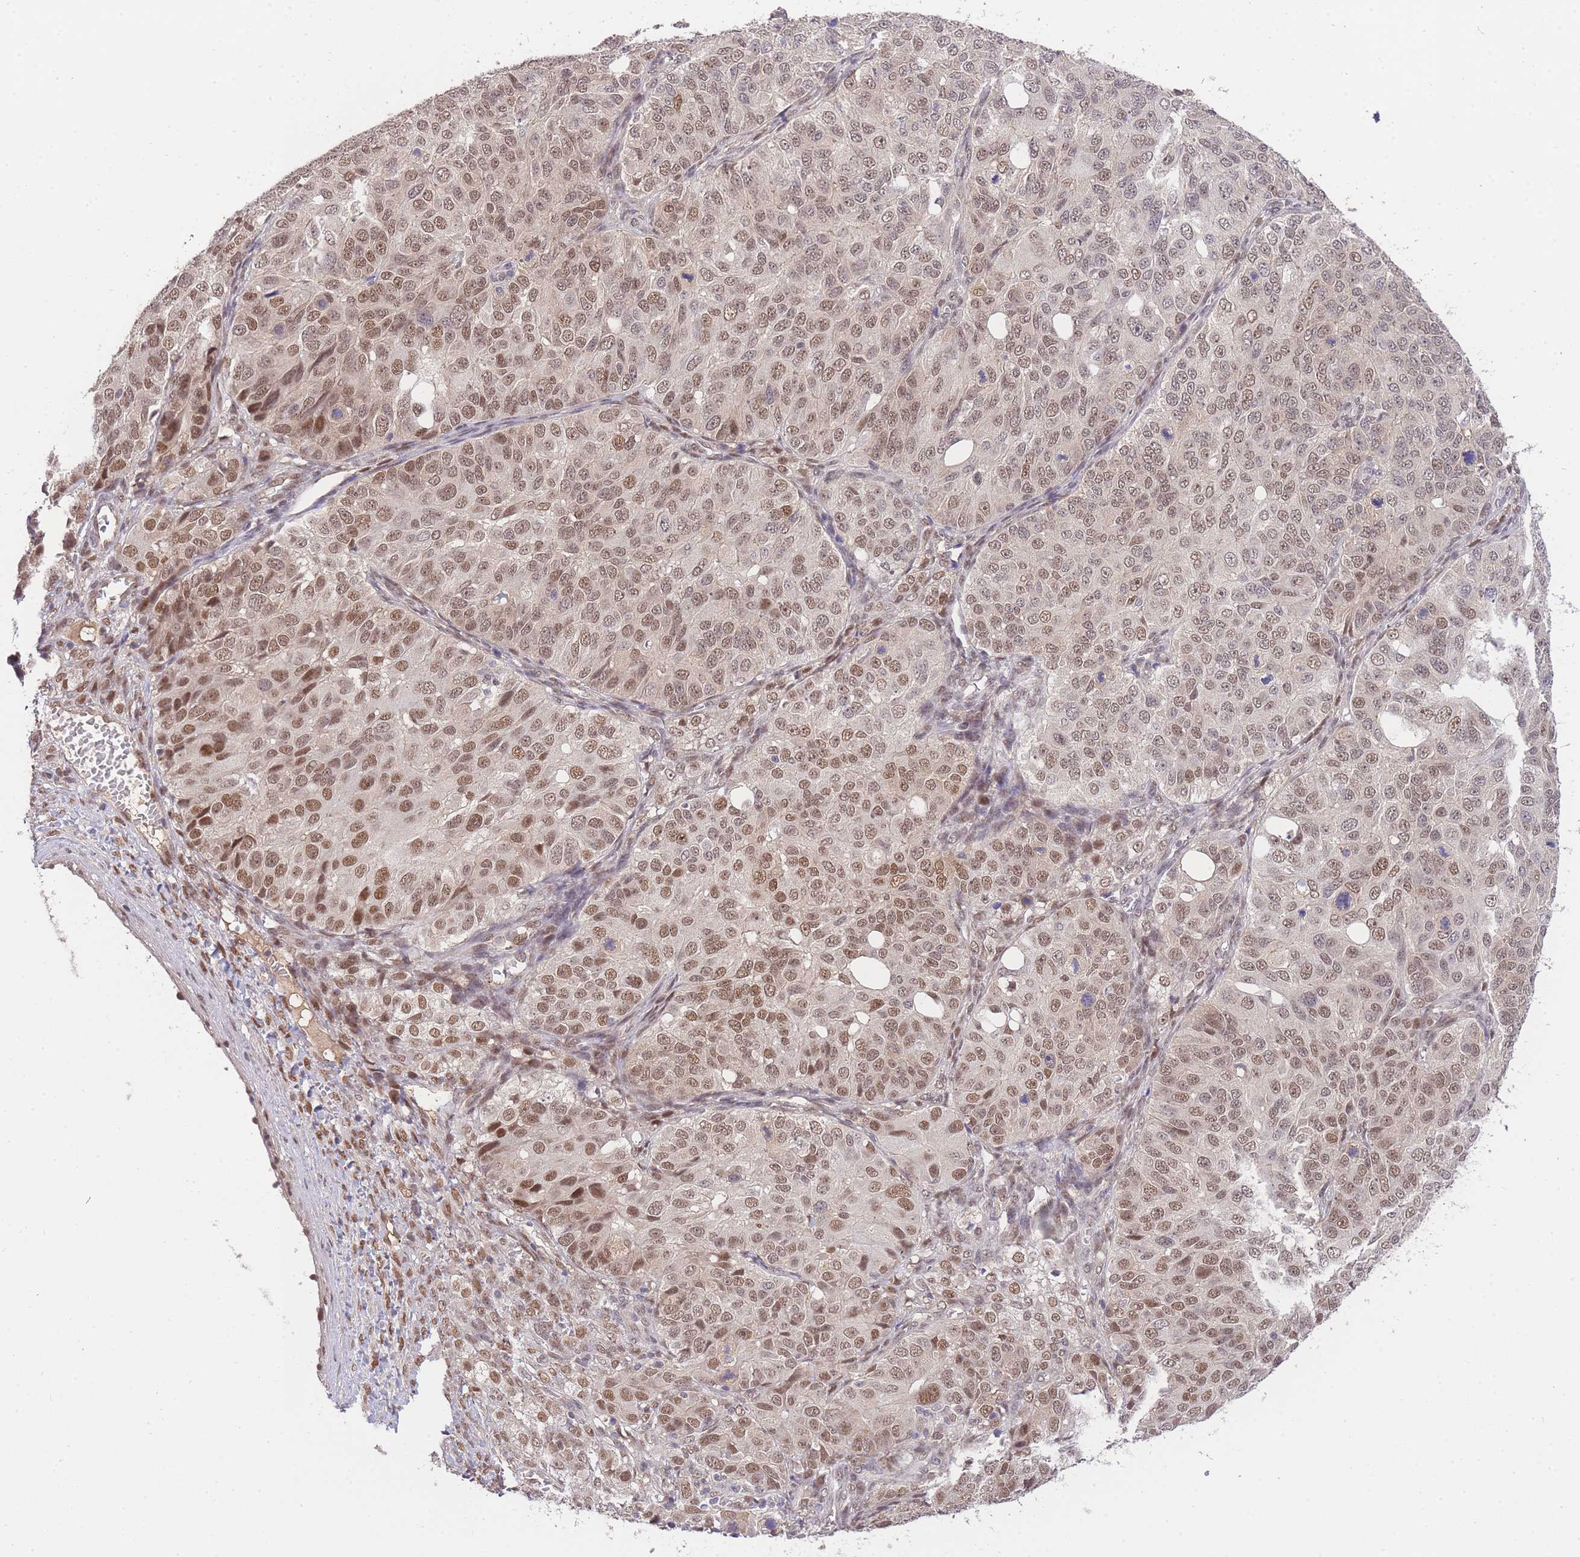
{"staining": {"intensity": "moderate", "quantity": ">75%", "location": "nuclear"}, "tissue": "ovarian cancer", "cell_type": "Tumor cells", "image_type": "cancer", "snomed": [{"axis": "morphology", "description": "Carcinoma, endometroid"}, {"axis": "topography", "description": "Ovary"}], "caption": "Endometroid carcinoma (ovarian) stained with DAB IHC displays medium levels of moderate nuclear expression in about >75% of tumor cells.", "gene": "UBXN7", "patient": {"sex": "female", "age": 51}}